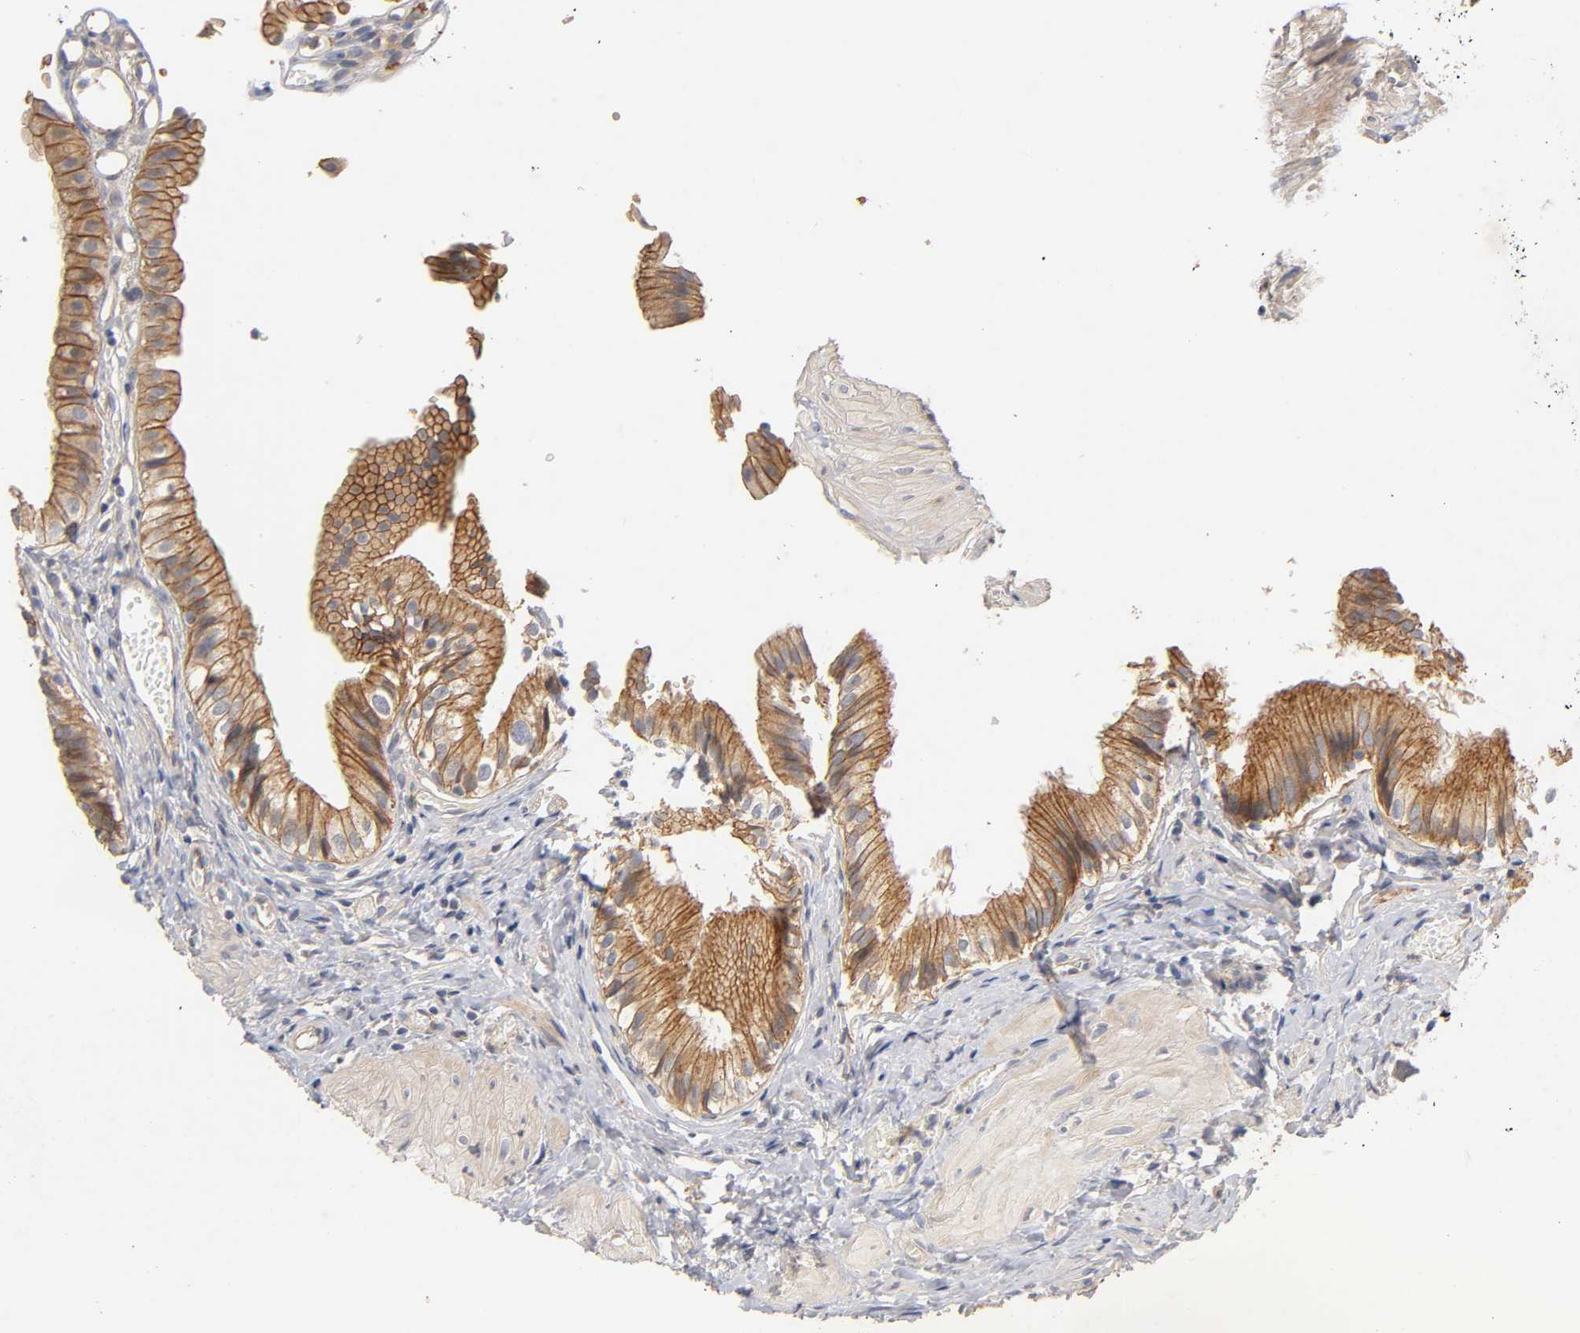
{"staining": {"intensity": "strong", "quantity": ">75%", "location": "cytoplasmic/membranous"}, "tissue": "gallbladder", "cell_type": "Glandular cells", "image_type": "normal", "snomed": [{"axis": "morphology", "description": "Normal tissue, NOS"}, {"axis": "topography", "description": "Gallbladder"}], "caption": "Glandular cells reveal high levels of strong cytoplasmic/membranous staining in approximately >75% of cells in benign gallbladder.", "gene": "PDZD11", "patient": {"sex": "male", "age": 65}}